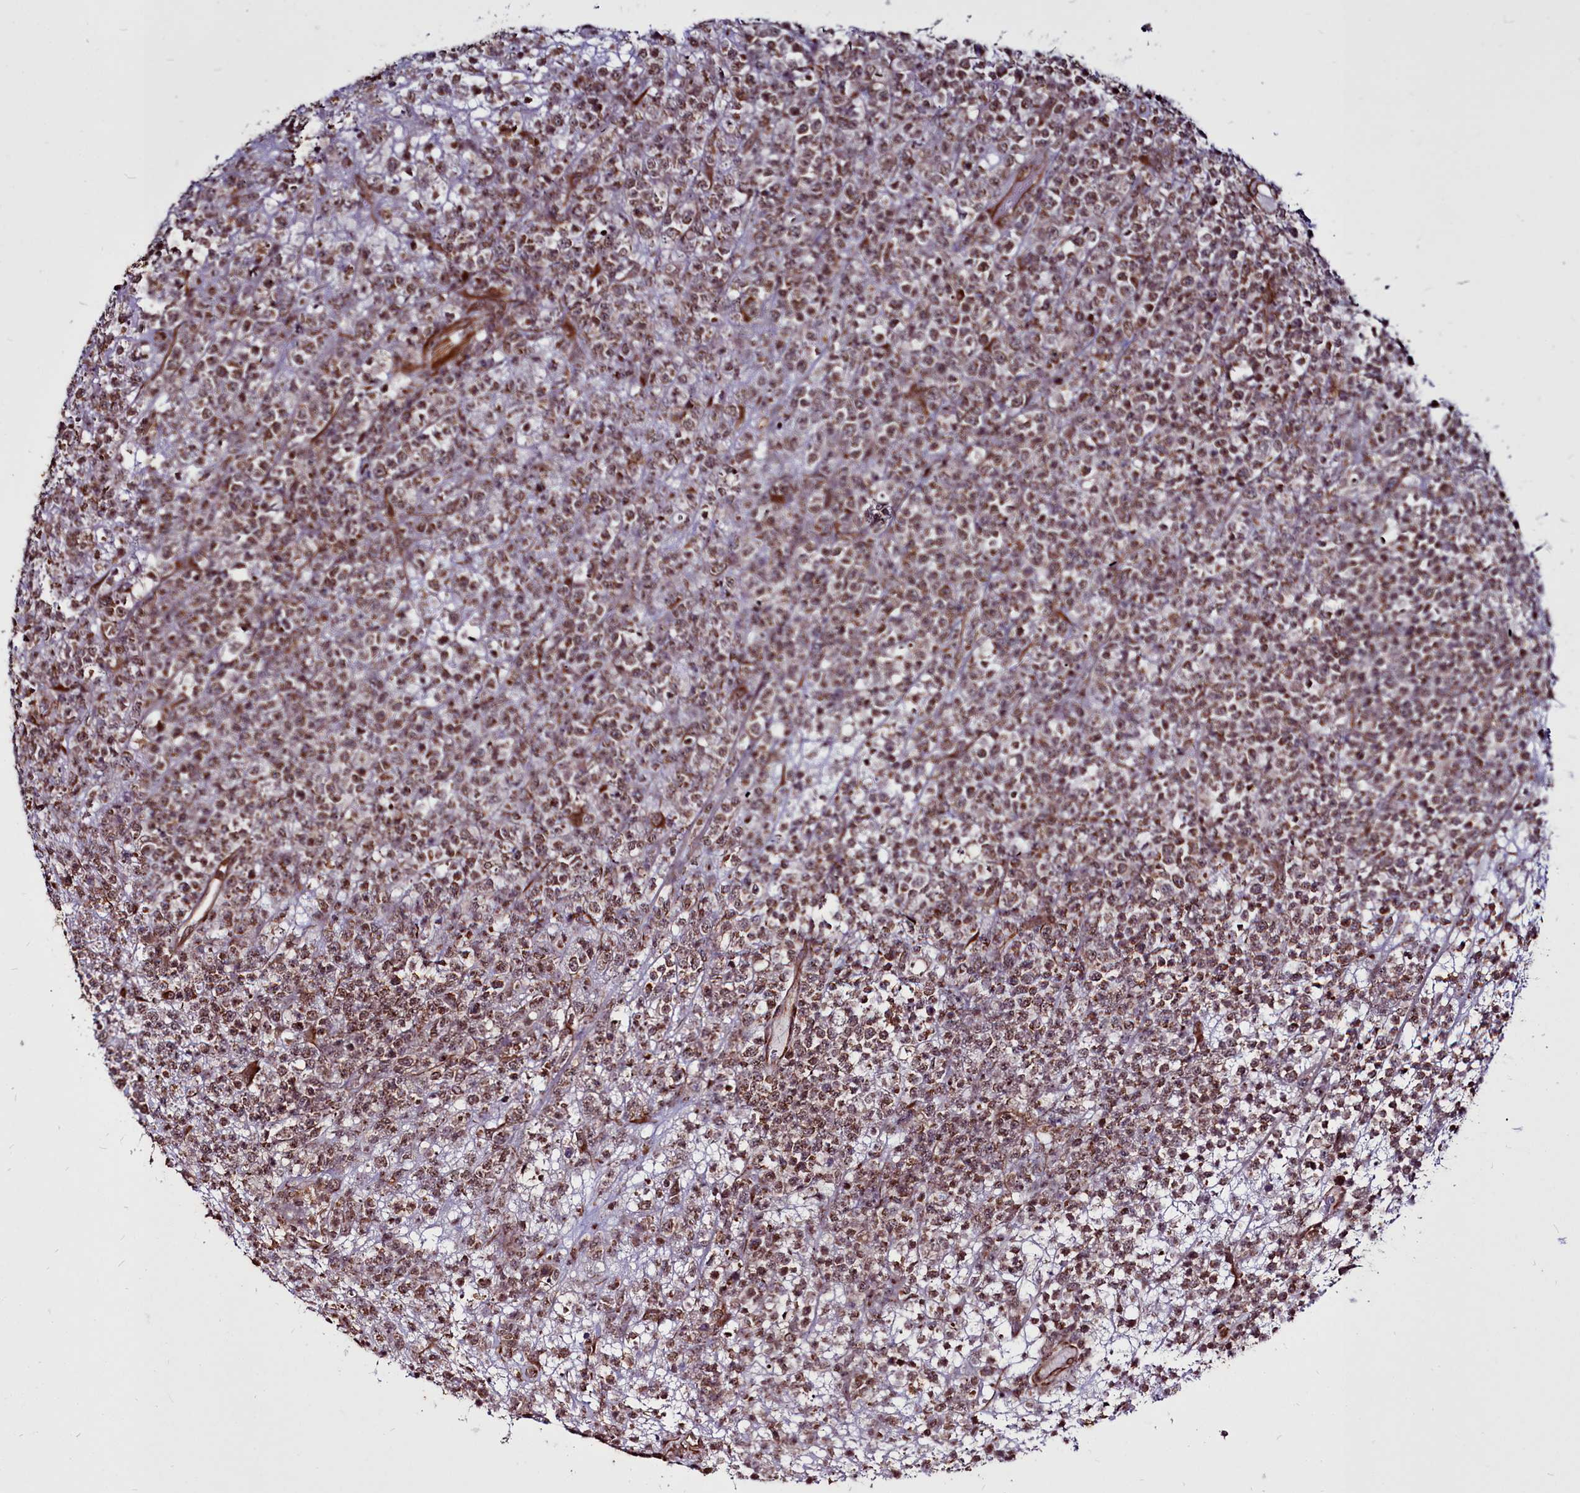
{"staining": {"intensity": "moderate", "quantity": ">75%", "location": "cytoplasmic/membranous,nuclear"}, "tissue": "lymphoma", "cell_type": "Tumor cells", "image_type": "cancer", "snomed": [{"axis": "morphology", "description": "Malignant lymphoma, non-Hodgkin's type, High grade"}, {"axis": "topography", "description": "Colon"}], "caption": "High-grade malignant lymphoma, non-Hodgkin's type tissue exhibits moderate cytoplasmic/membranous and nuclear staining in approximately >75% of tumor cells, visualized by immunohistochemistry.", "gene": "CLK3", "patient": {"sex": "female", "age": 53}}